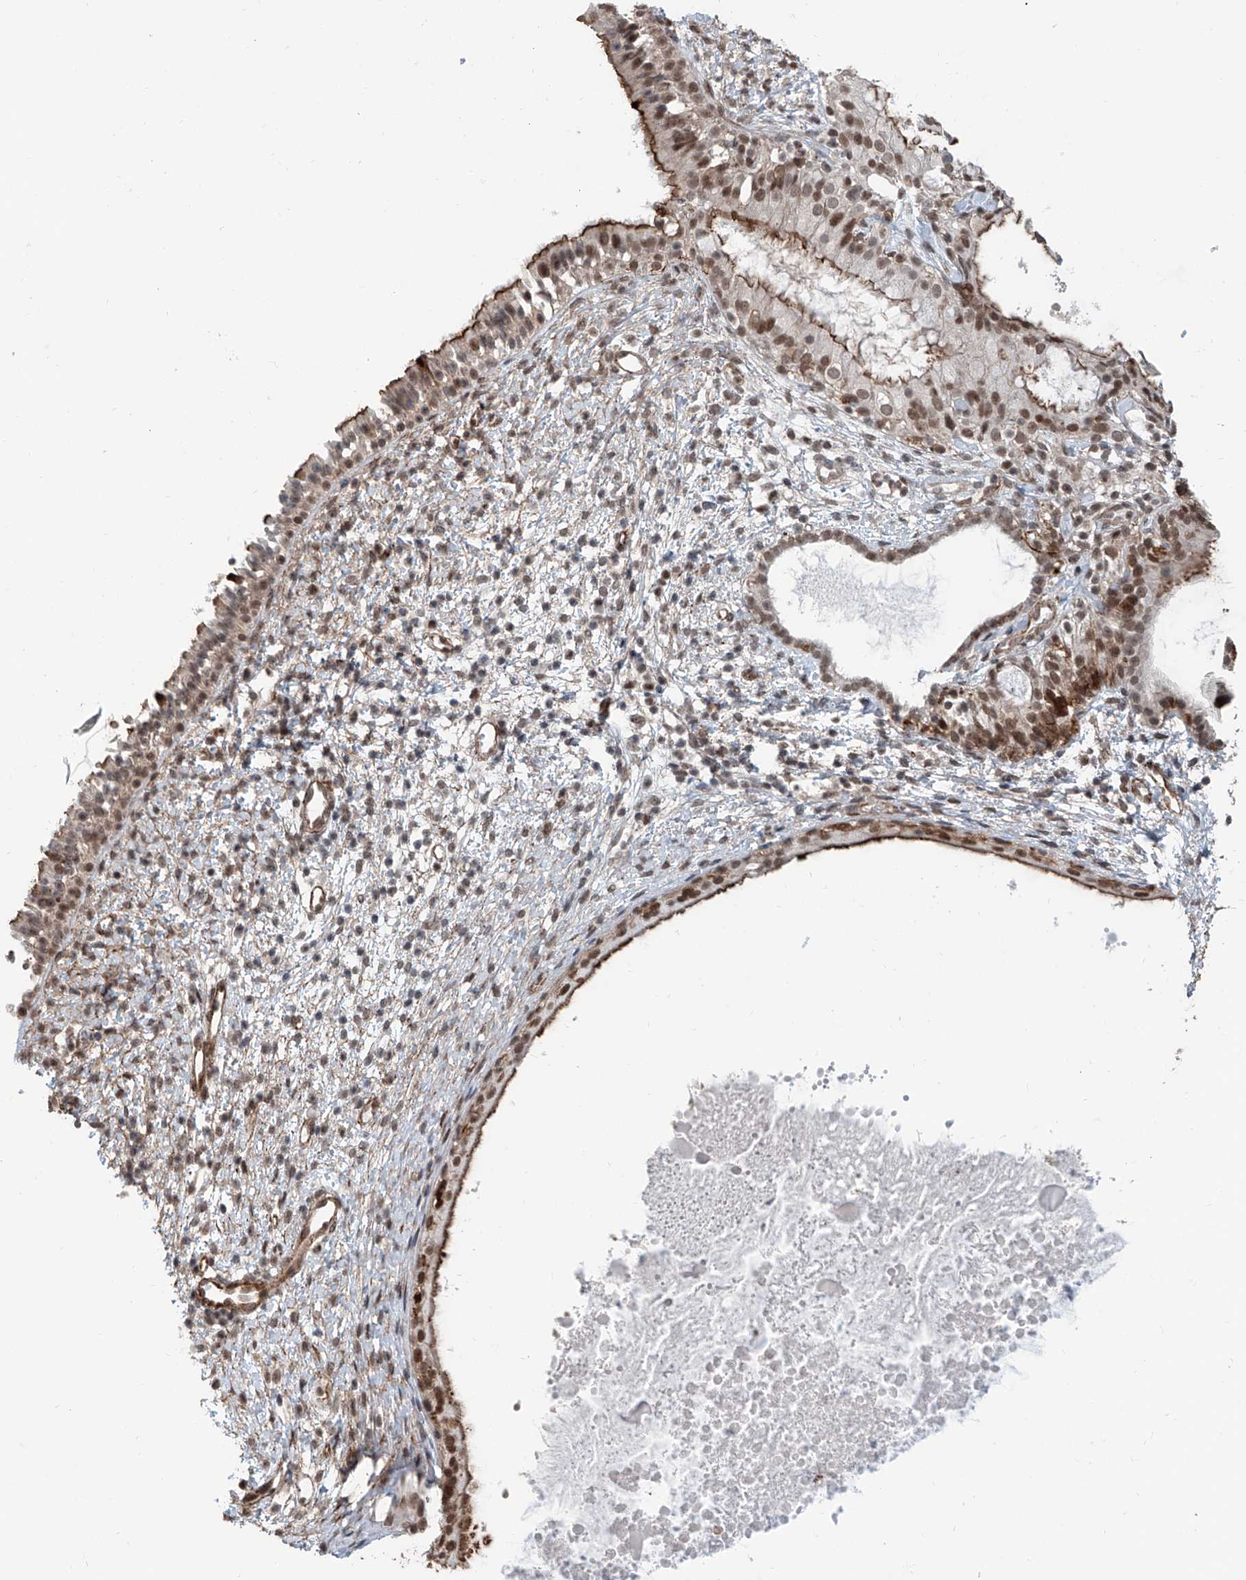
{"staining": {"intensity": "moderate", "quantity": "25%-75%", "location": "cytoplasmic/membranous,nuclear"}, "tissue": "nasopharynx", "cell_type": "Respiratory epithelial cells", "image_type": "normal", "snomed": [{"axis": "morphology", "description": "Normal tissue, NOS"}, {"axis": "topography", "description": "Nasopharynx"}], "caption": "Brown immunohistochemical staining in unremarkable human nasopharynx demonstrates moderate cytoplasmic/membranous,nuclear expression in approximately 25%-75% of respiratory epithelial cells. The staining is performed using DAB brown chromogen to label protein expression. The nuclei are counter-stained blue using hematoxylin.", "gene": "SDE2", "patient": {"sex": "male", "age": 22}}